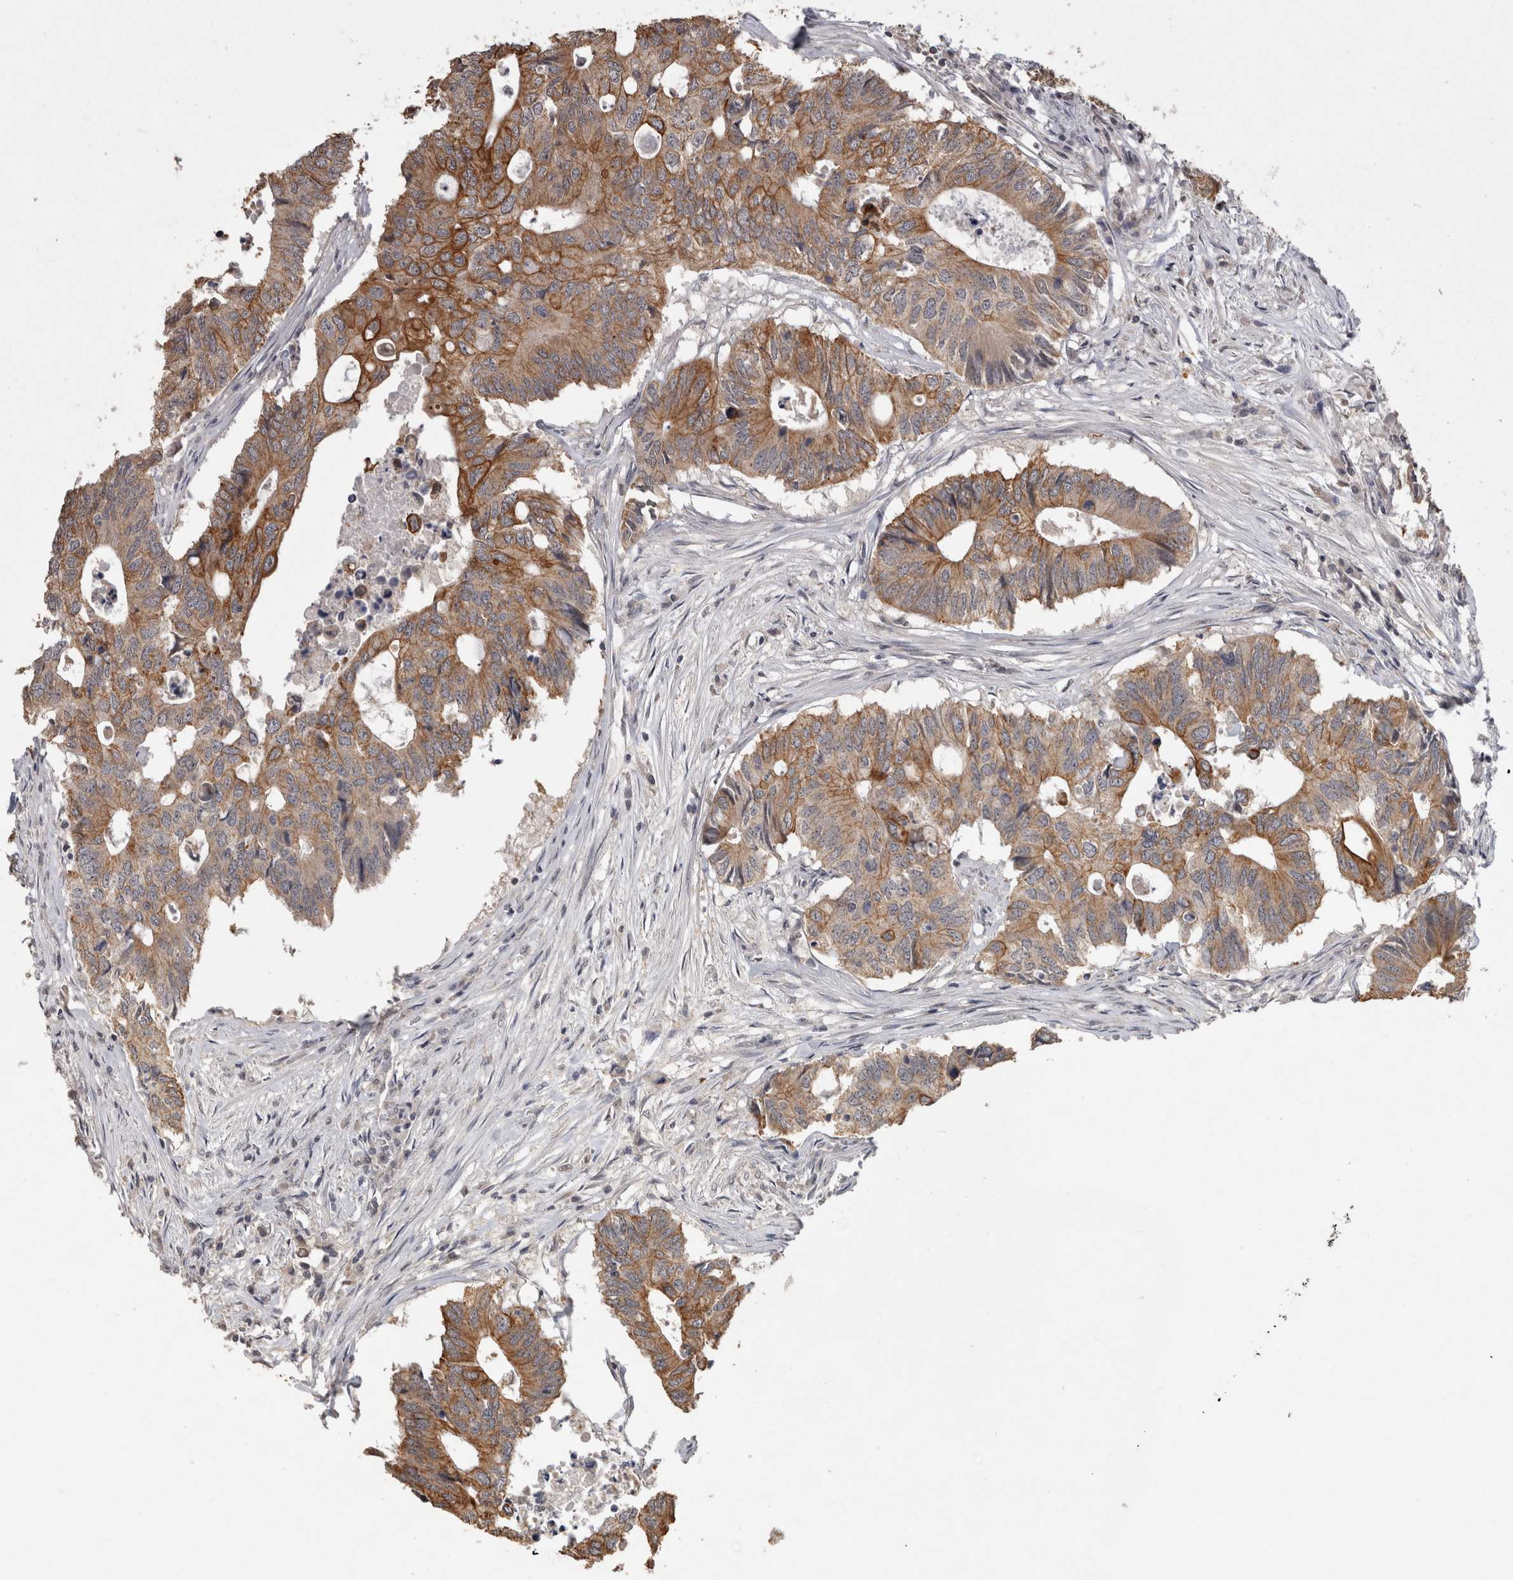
{"staining": {"intensity": "moderate", "quantity": ">75%", "location": "cytoplasmic/membranous"}, "tissue": "colorectal cancer", "cell_type": "Tumor cells", "image_type": "cancer", "snomed": [{"axis": "morphology", "description": "Adenocarcinoma, NOS"}, {"axis": "topography", "description": "Colon"}], "caption": "A brown stain highlights moderate cytoplasmic/membranous positivity of a protein in human colorectal cancer (adenocarcinoma) tumor cells. (DAB IHC with brightfield microscopy, high magnification).", "gene": "RHPN1", "patient": {"sex": "male", "age": 71}}